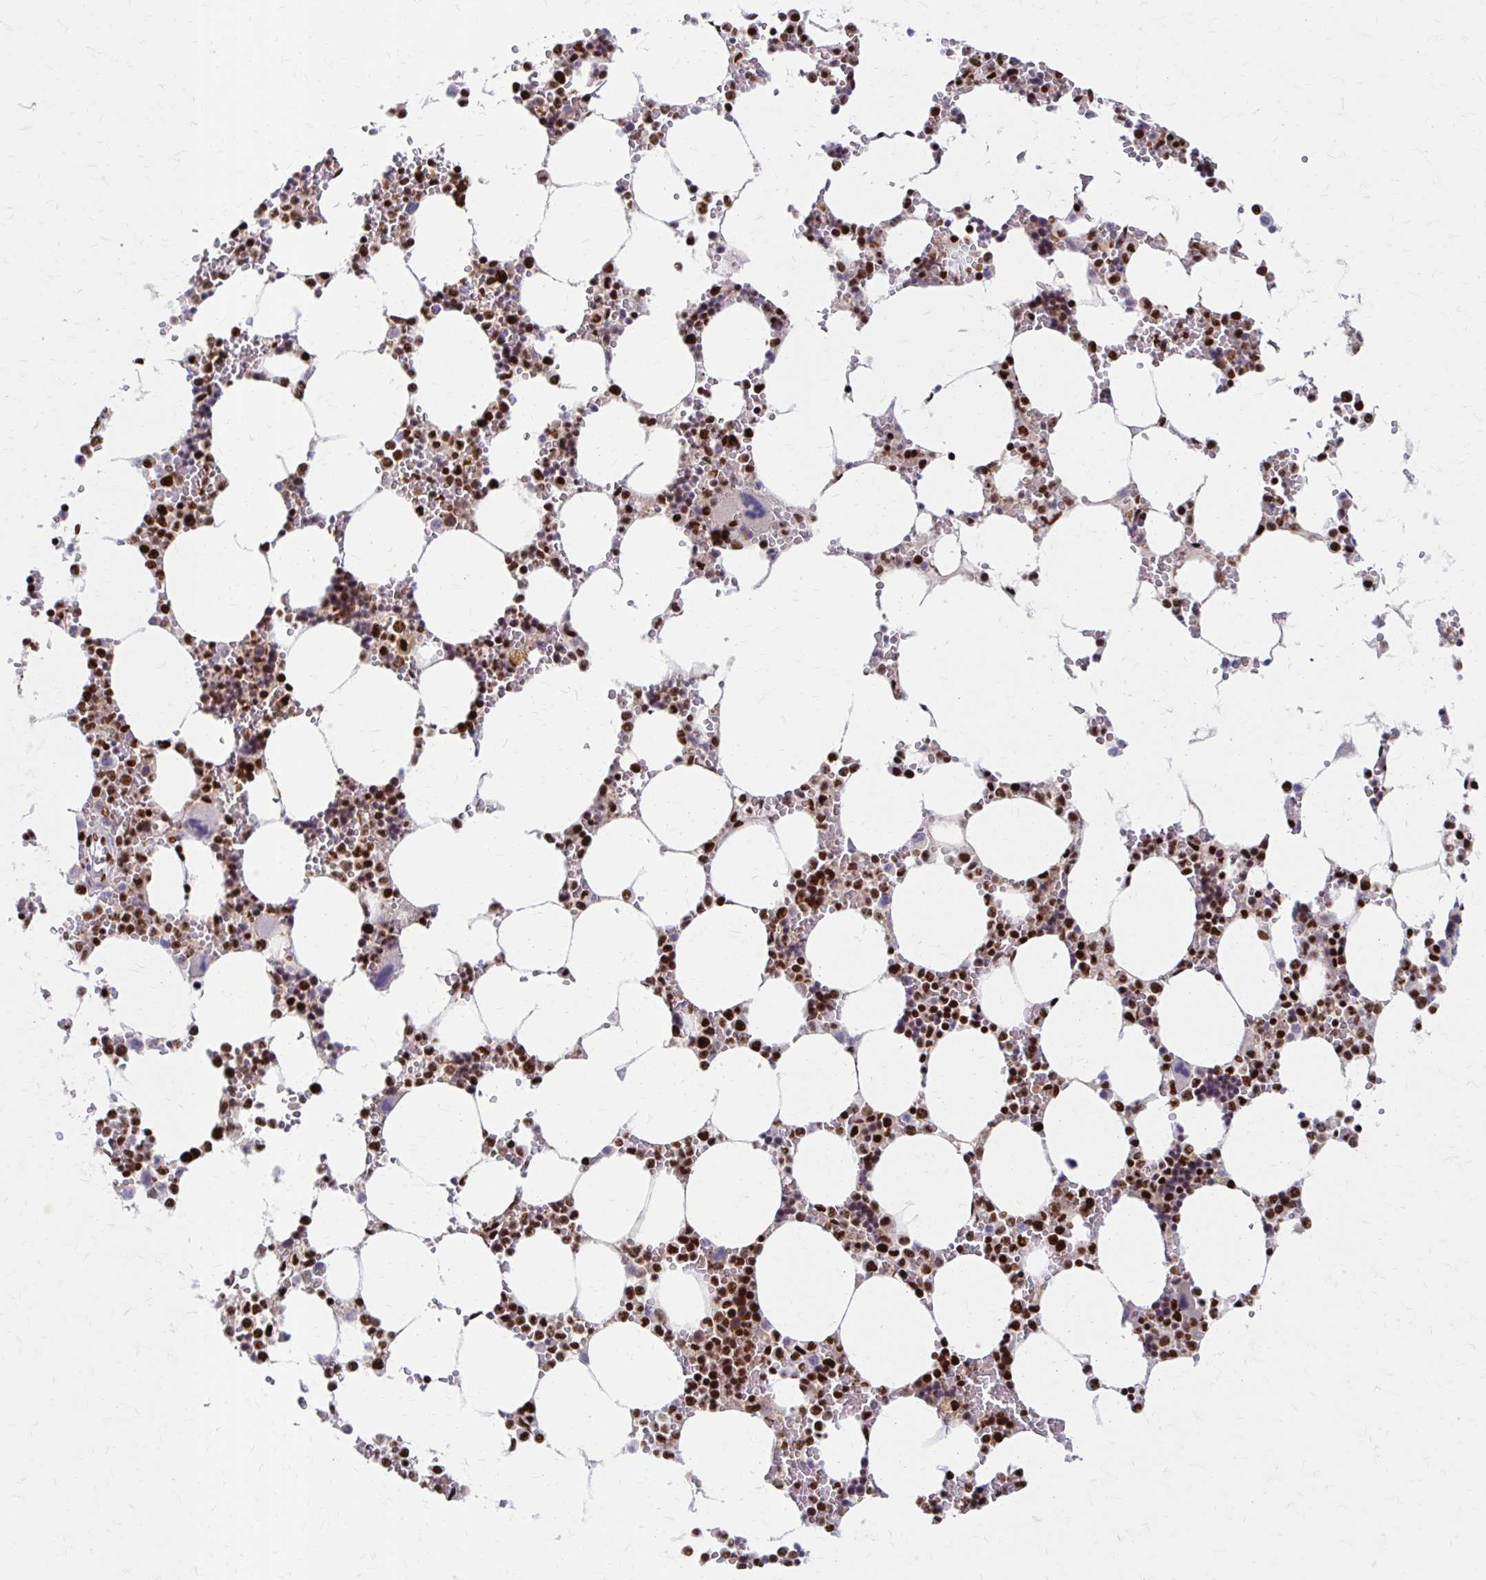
{"staining": {"intensity": "strong", "quantity": "25%-75%", "location": "nuclear"}, "tissue": "bone marrow", "cell_type": "Hematopoietic cells", "image_type": "normal", "snomed": [{"axis": "morphology", "description": "Normal tissue, NOS"}, {"axis": "topography", "description": "Bone marrow"}], "caption": "Bone marrow stained with IHC reveals strong nuclear positivity in about 25%-75% of hematopoietic cells. (Brightfield microscopy of DAB IHC at high magnification).", "gene": "CNKSR3", "patient": {"sex": "male", "age": 64}}